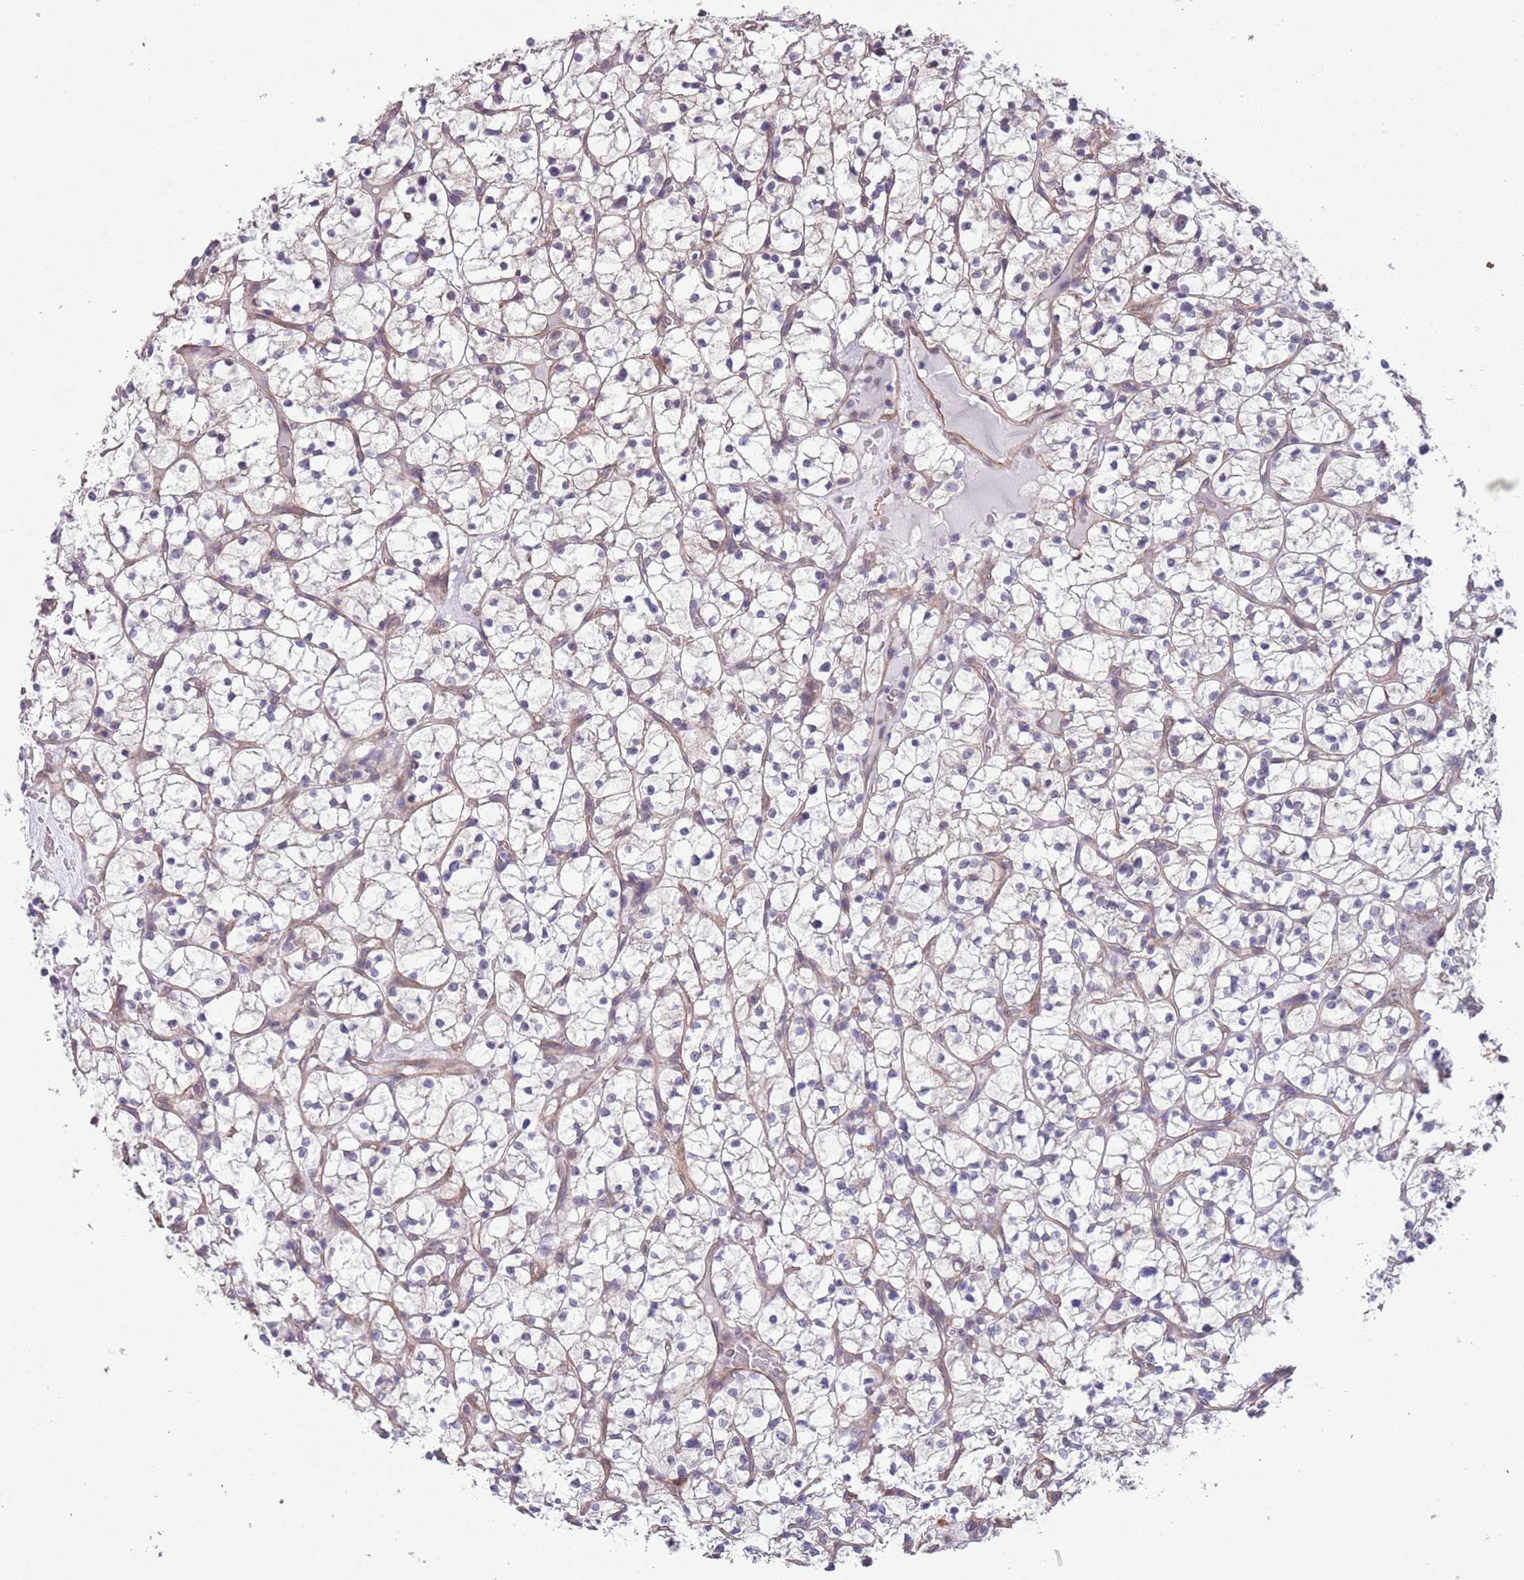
{"staining": {"intensity": "negative", "quantity": "none", "location": "none"}, "tissue": "renal cancer", "cell_type": "Tumor cells", "image_type": "cancer", "snomed": [{"axis": "morphology", "description": "Adenocarcinoma, NOS"}, {"axis": "topography", "description": "Kidney"}], "caption": "Photomicrograph shows no significant protein expression in tumor cells of renal cancer (adenocarcinoma).", "gene": "CREBZF", "patient": {"sex": "female", "age": 64}}